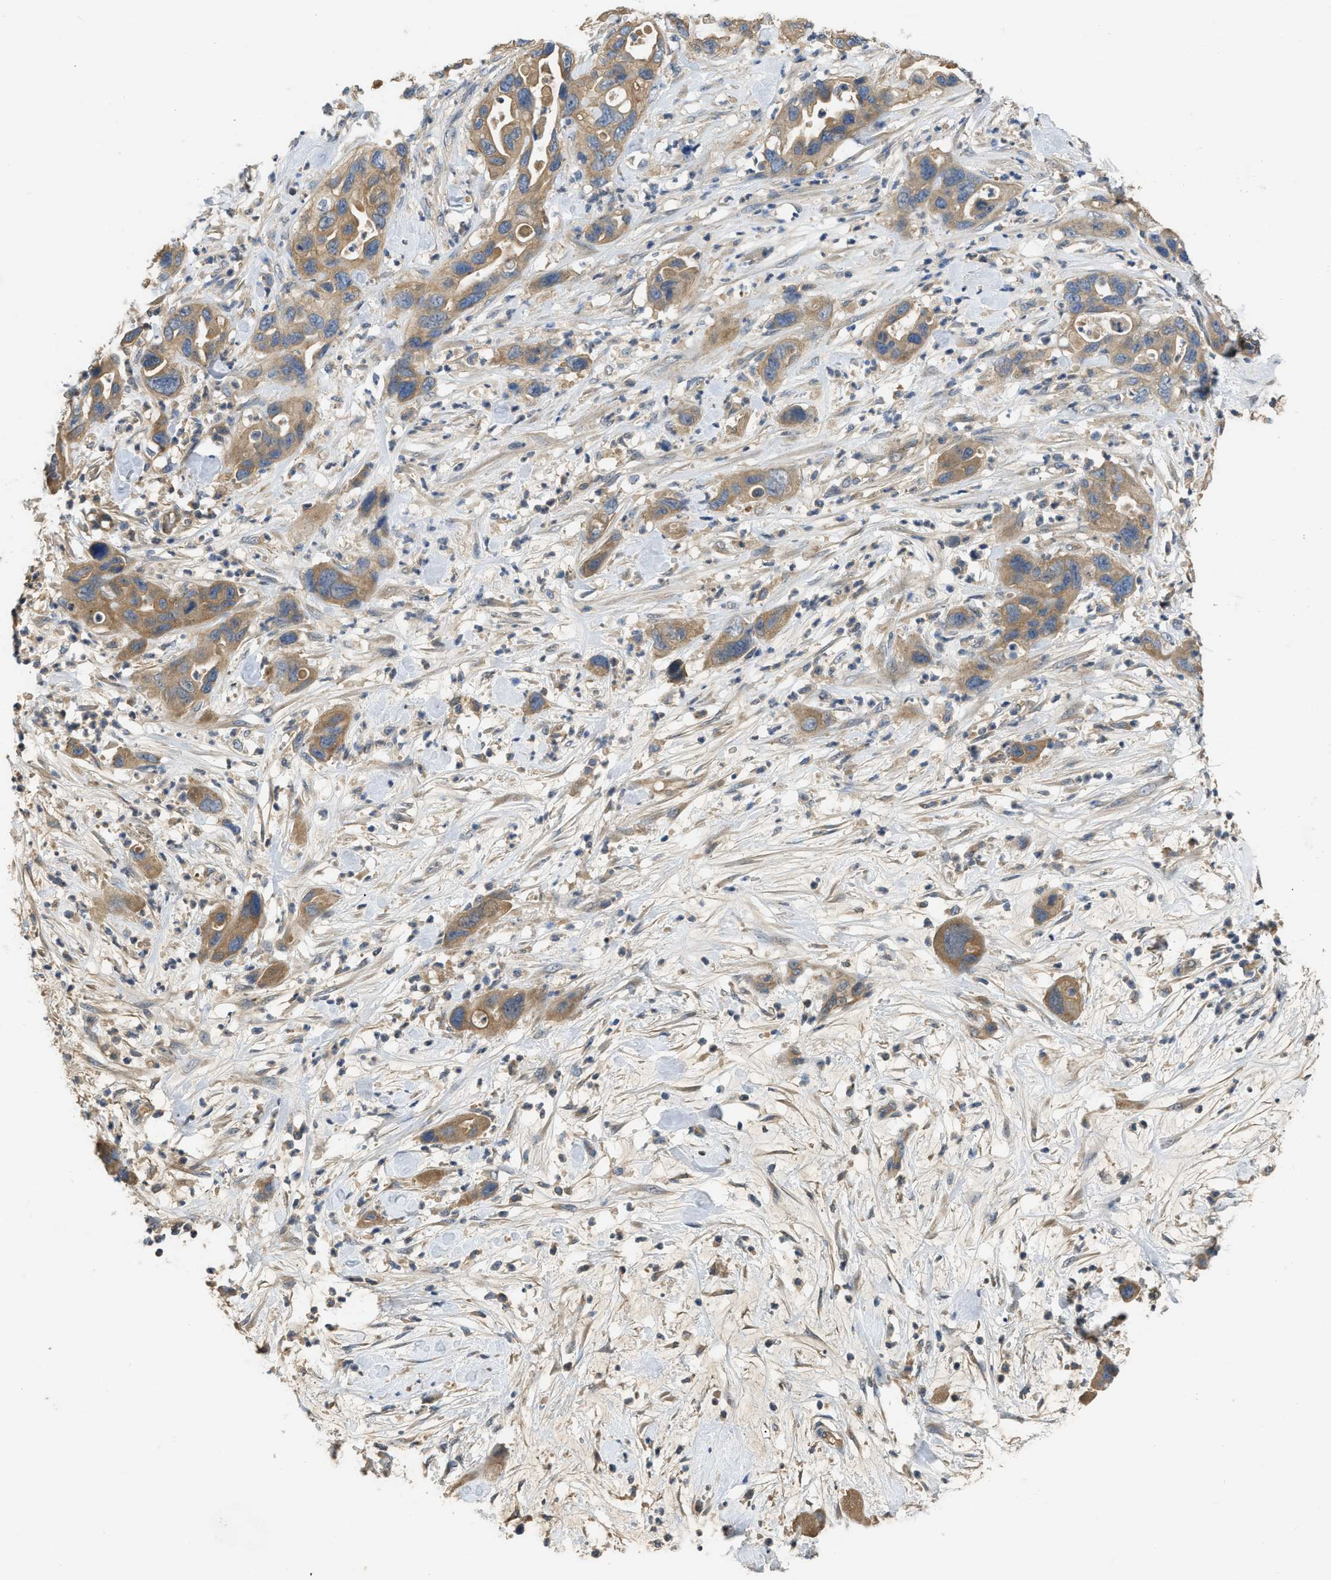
{"staining": {"intensity": "moderate", "quantity": ">75%", "location": "cytoplasmic/membranous"}, "tissue": "pancreatic cancer", "cell_type": "Tumor cells", "image_type": "cancer", "snomed": [{"axis": "morphology", "description": "Adenocarcinoma, NOS"}, {"axis": "topography", "description": "Pancreas"}], "caption": "This image displays IHC staining of human pancreatic adenocarcinoma, with medium moderate cytoplasmic/membranous staining in about >75% of tumor cells.", "gene": "PPP3CA", "patient": {"sex": "female", "age": 71}}